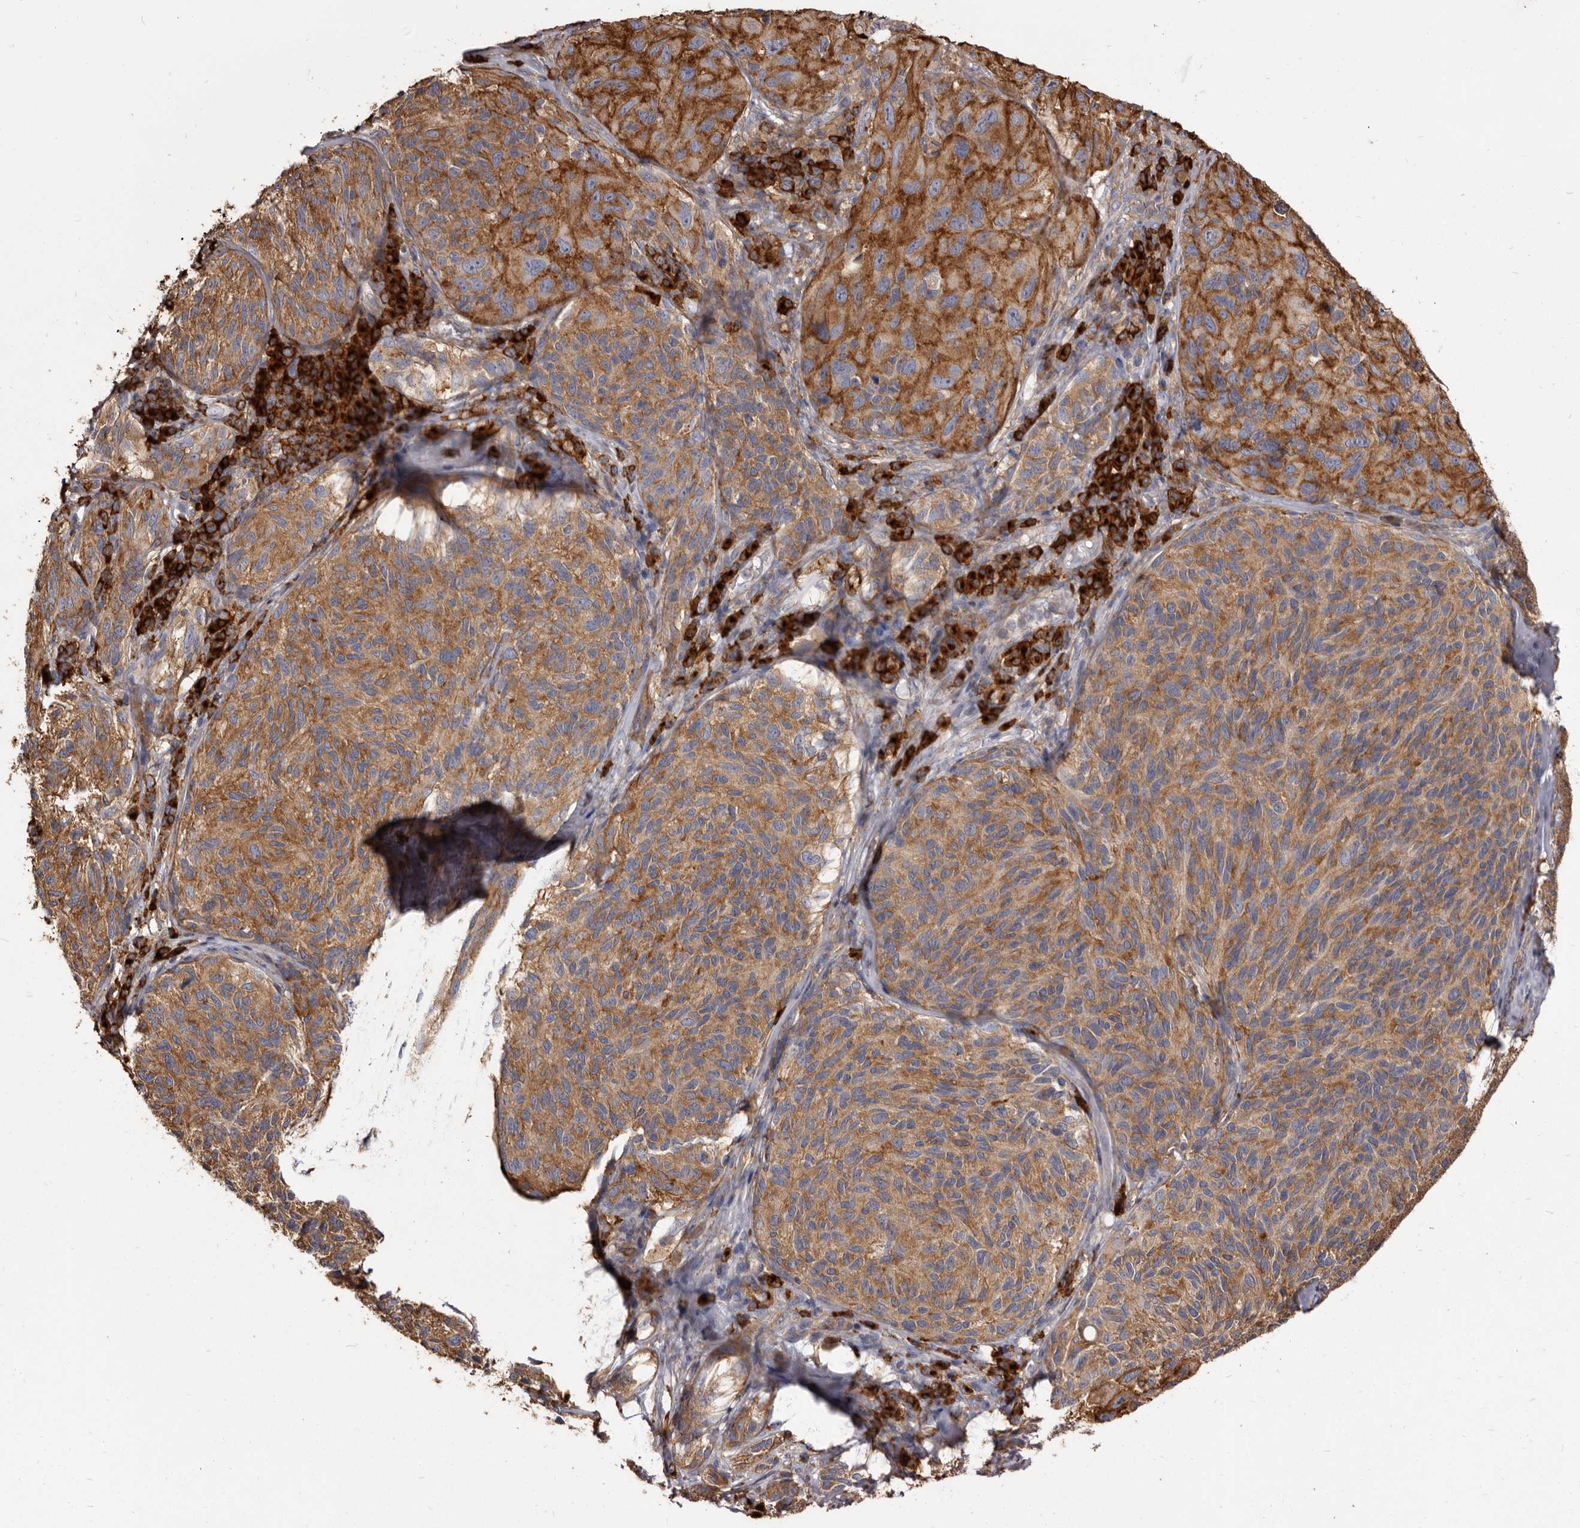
{"staining": {"intensity": "strong", "quantity": ">75%", "location": "cytoplasmic/membranous"}, "tissue": "melanoma", "cell_type": "Tumor cells", "image_type": "cancer", "snomed": [{"axis": "morphology", "description": "Malignant melanoma, NOS"}, {"axis": "topography", "description": "Skin"}], "caption": "Immunohistochemical staining of human melanoma exhibits strong cytoplasmic/membranous protein staining in approximately >75% of tumor cells.", "gene": "TPD52", "patient": {"sex": "female", "age": 73}}